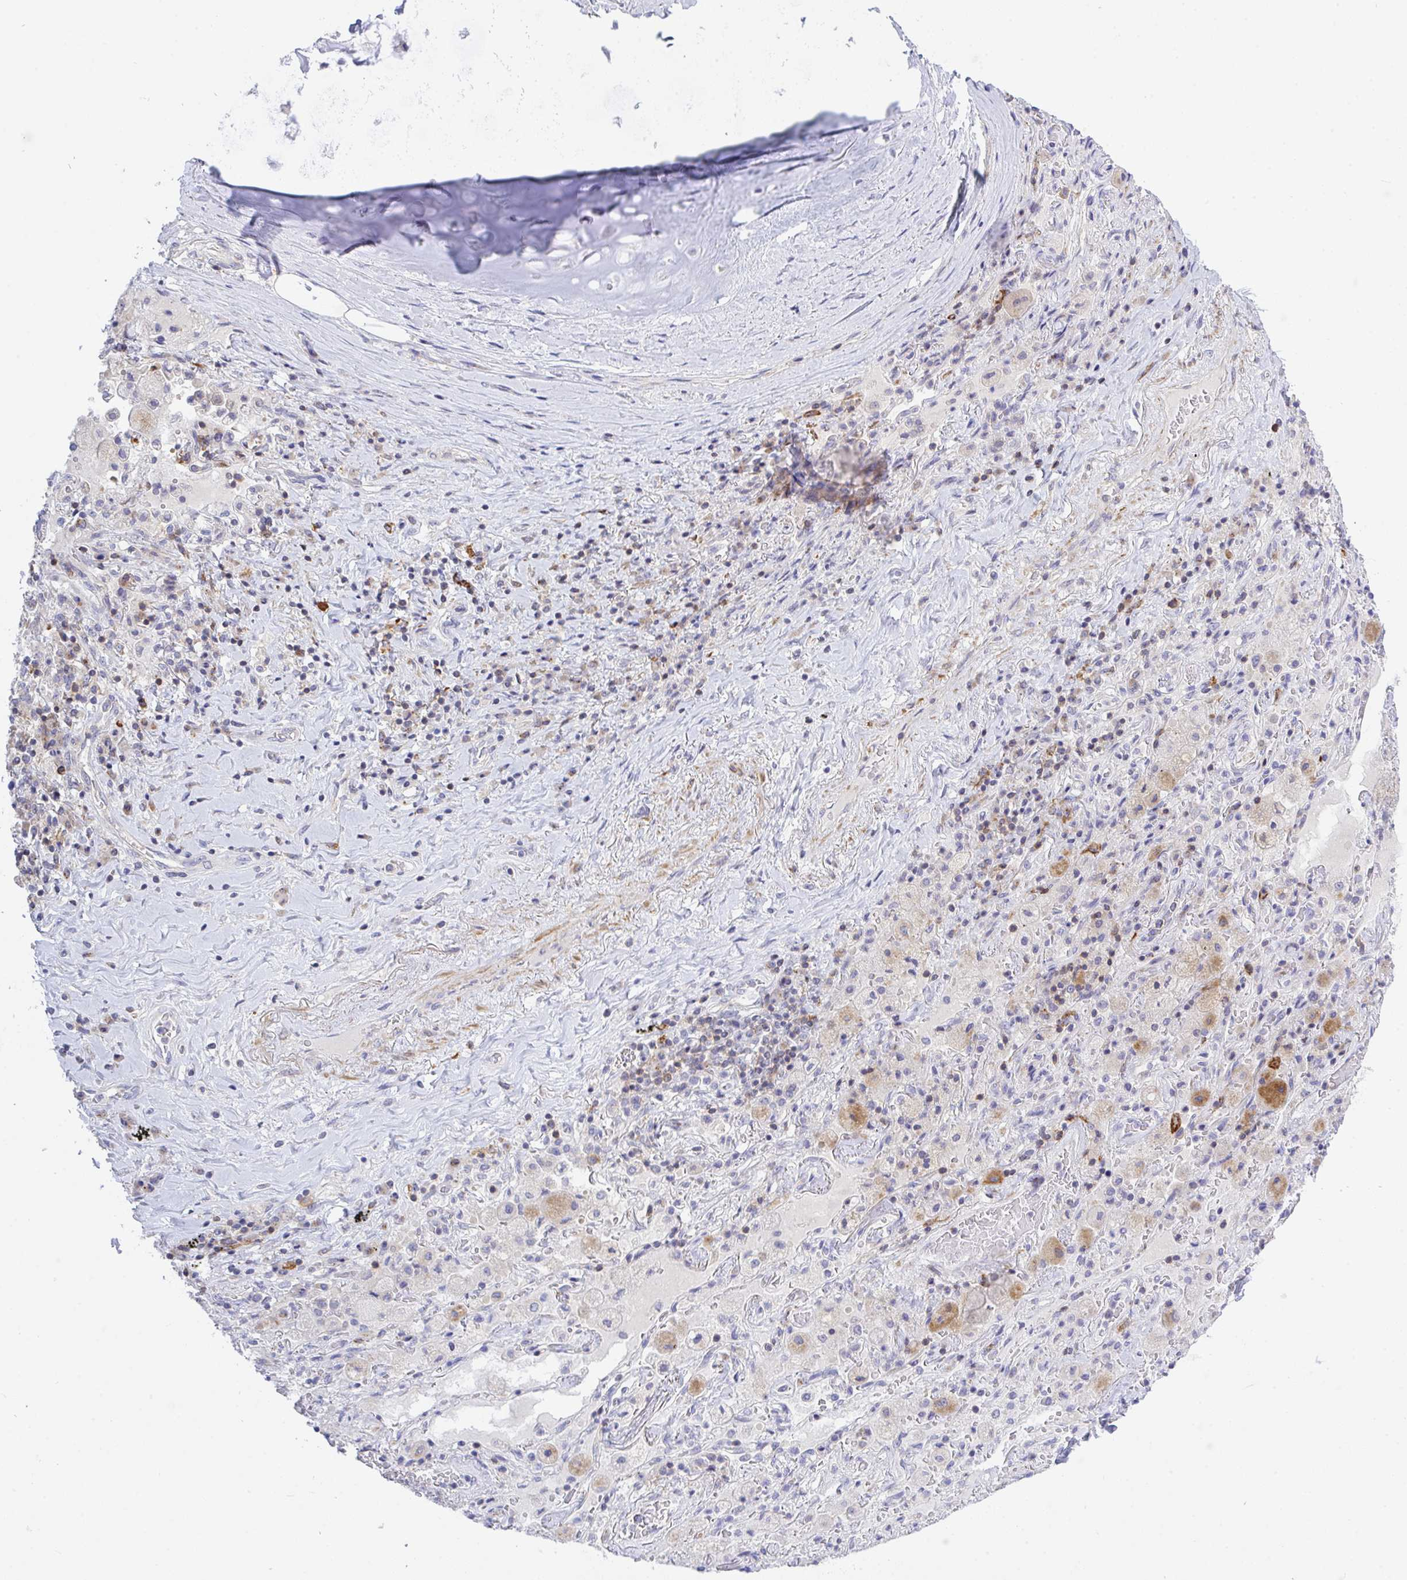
{"staining": {"intensity": "negative", "quantity": "none", "location": "none"}, "tissue": "soft tissue", "cell_type": "Chondrocytes", "image_type": "normal", "snomed": [{"axis": "morphology", "description": "Normal tissue, NOS"}, {"axis": "topography", "description": "Cartilage tissue"}, {"axis": "topography", "description": "Bronchus"}], "caption": "DAB (3,3'-diaminobenzidine) immunohistochemical staining of normal soft tissue demonstrates no significant staining in chondrocytes.", "gene": "FRMD3", "patient": {"sex": "male", "age": 64}}